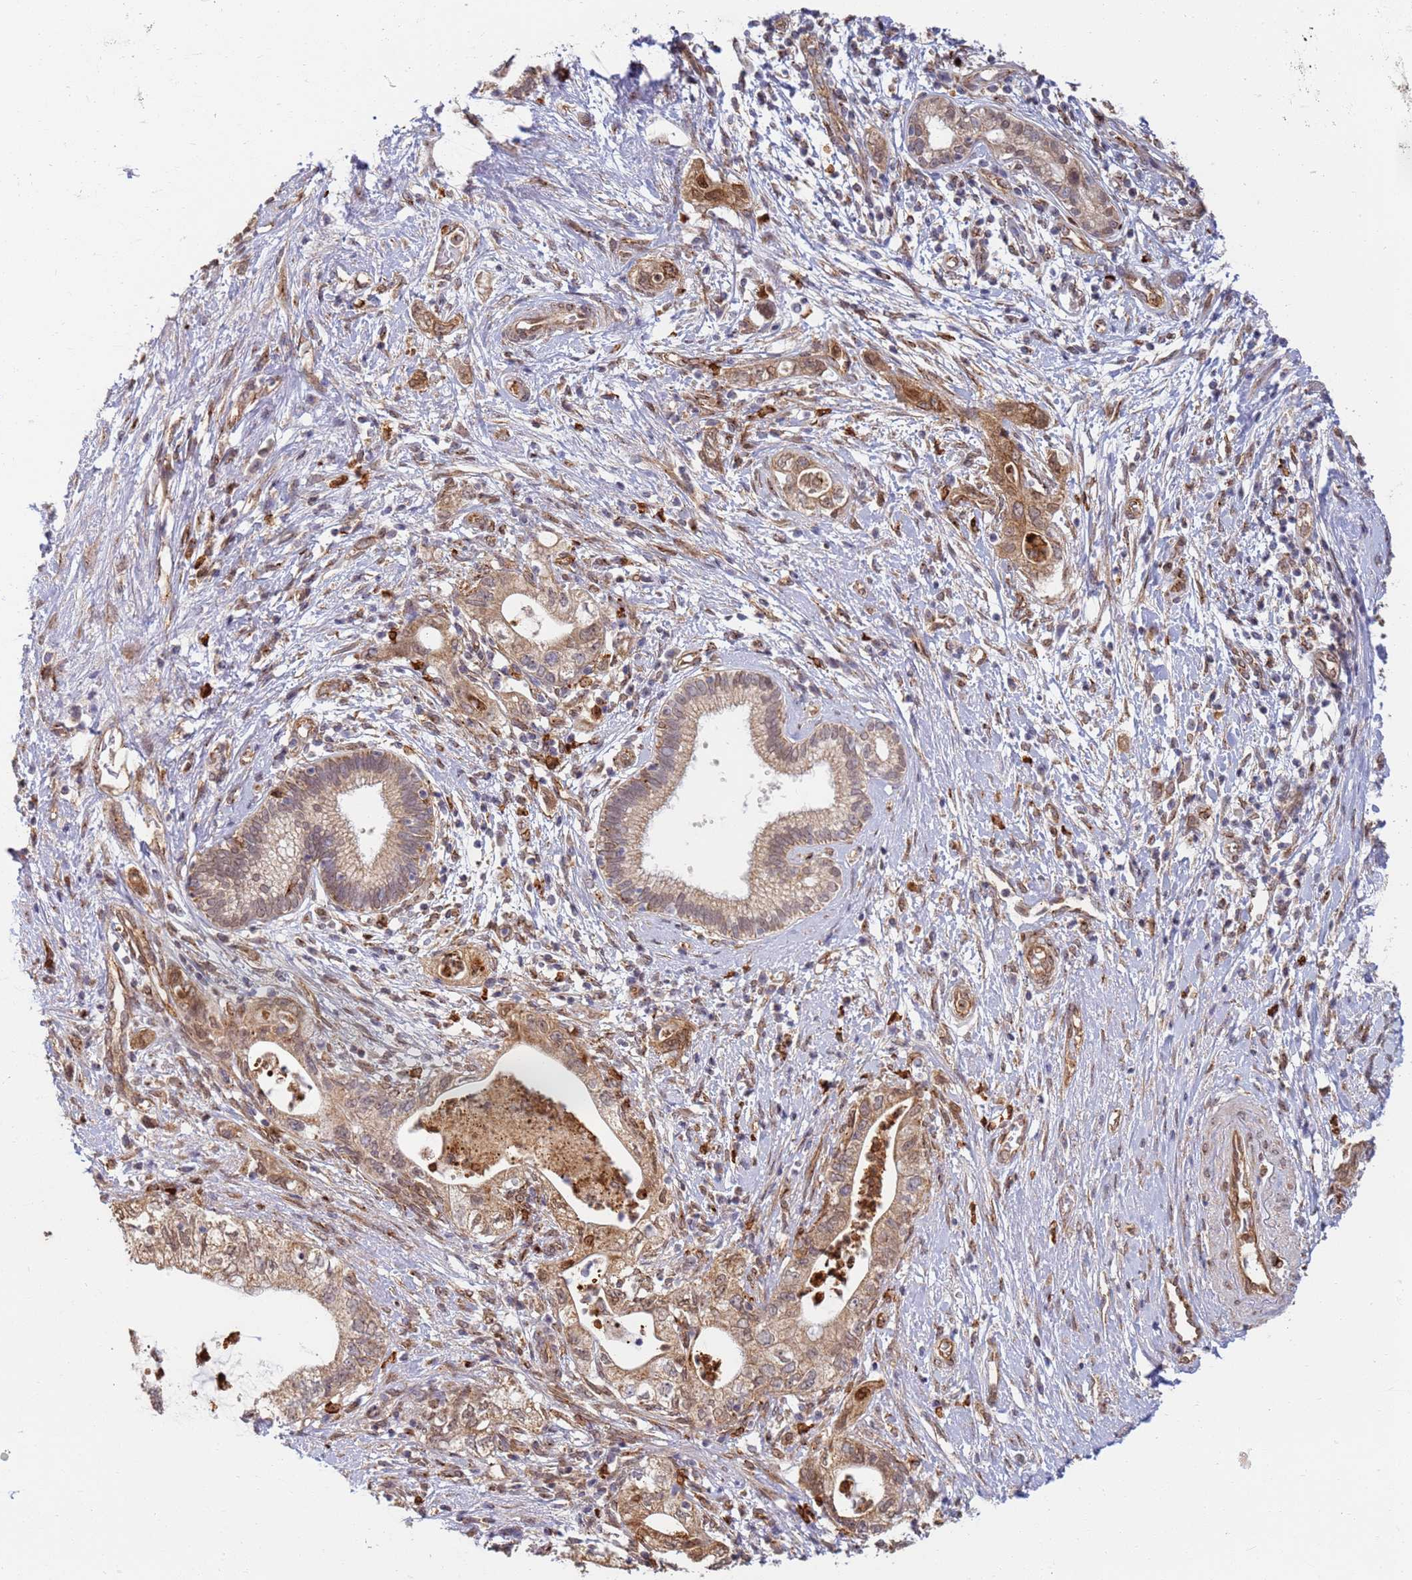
{"staining": {"intensity": "moderate", "quantity": ">75%", "location": "cytoplasmic/membranous"}, "tissue": "pancreatic cancer", "cell_type": "Tumor cells", "image_type": "cancer", "snomed": [{"axis": "morphology", "description": "Adenocarcinoma, NOS"}, {"axis": "topography", "description": "Pancreas"}], "caption": "This photomicrograph displays IHC staining of pancreatic cancer (adenocarcinoma), with medium moderate cytoplasmic/membranous positivity in about >75% of tumor cells.", "gene": "CEP170", "patient": {"sex": "female", "age": 73}}